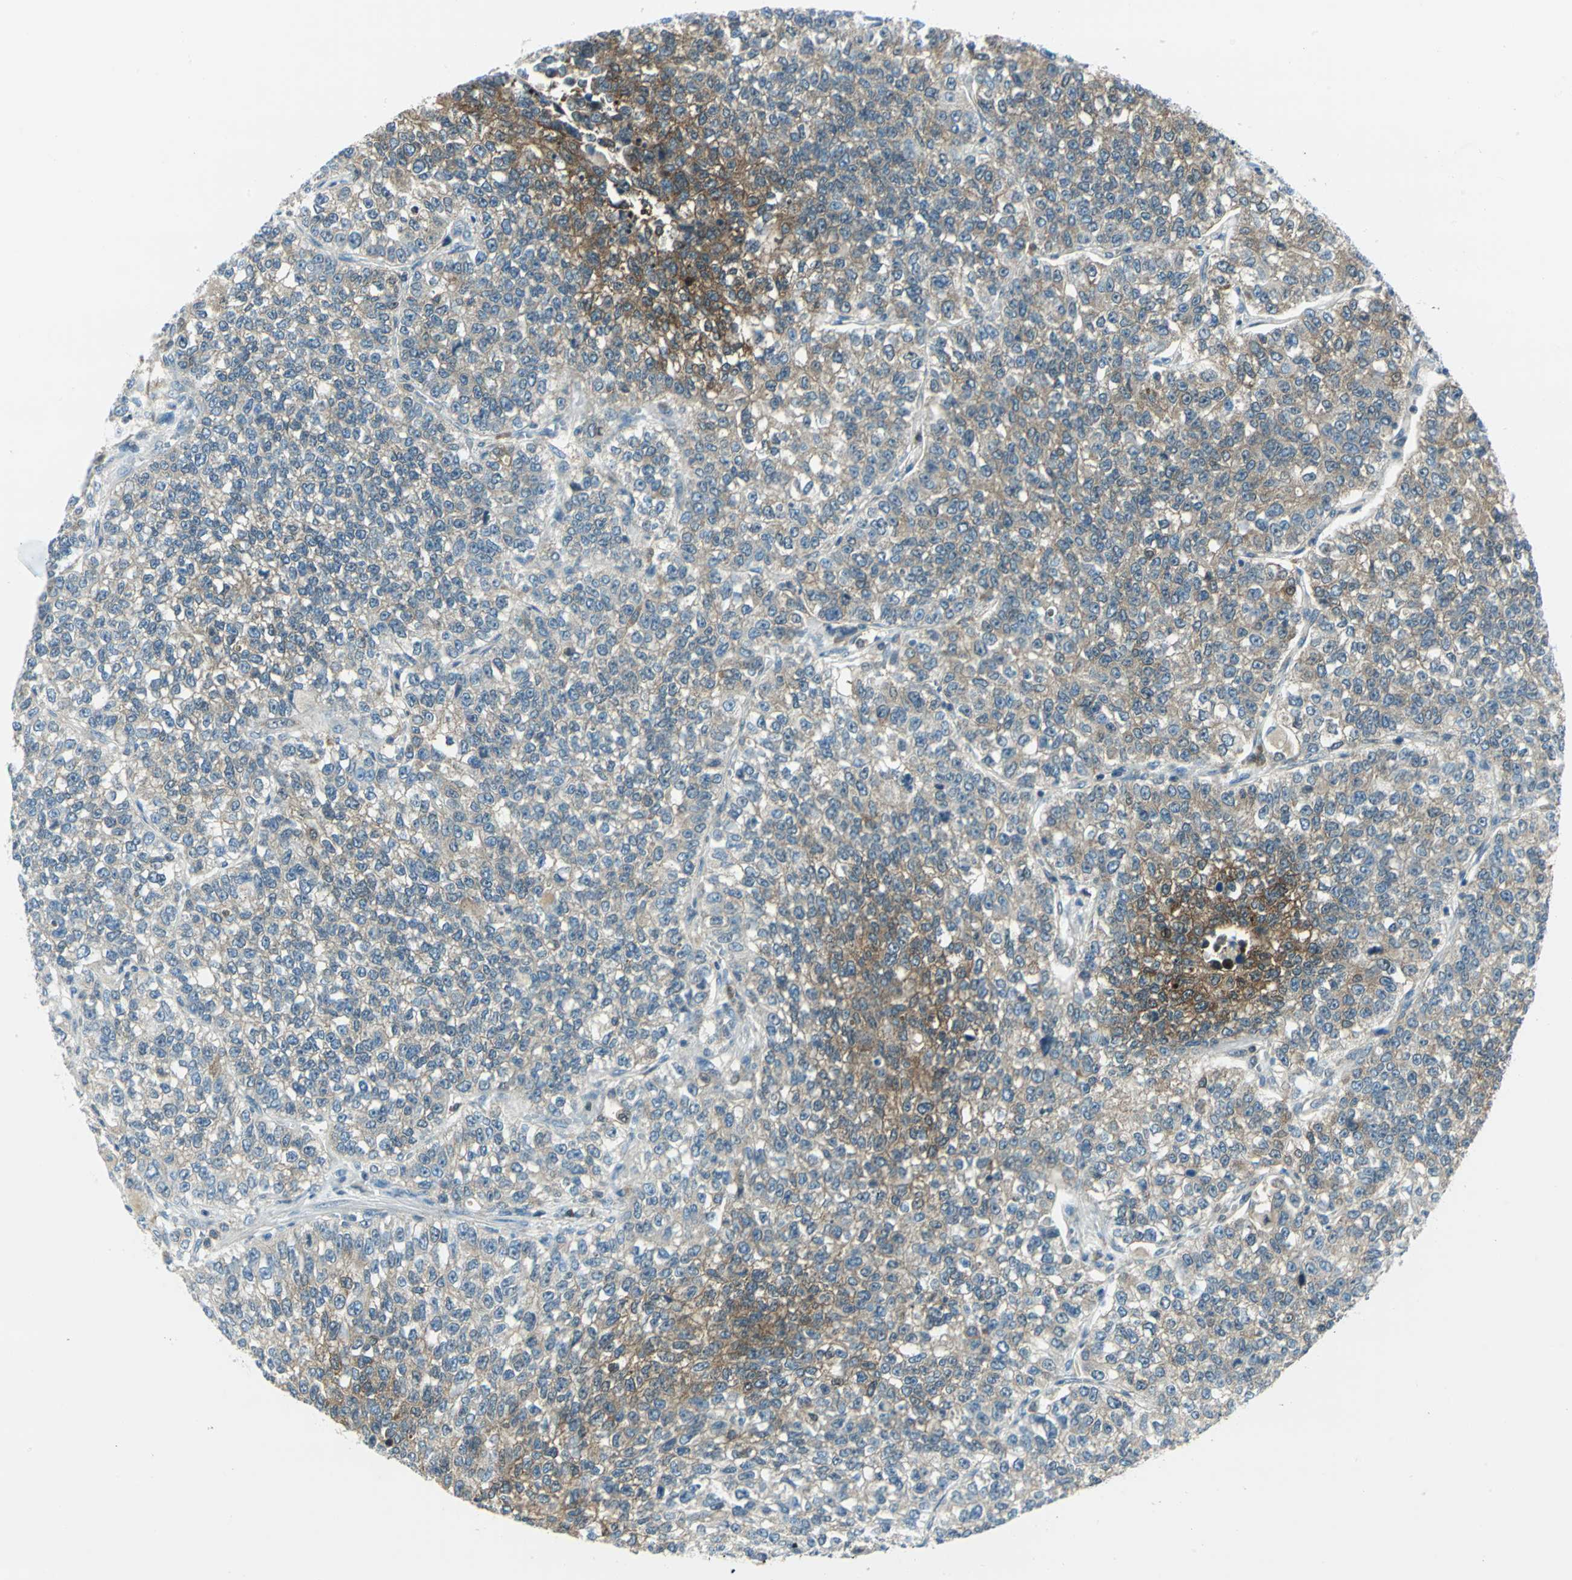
{"staining": {"intensity": "moderate", "quantity": "<25%", "location": "cytoplasmic/membranous"}, "tissue": "lung cancer", "cell_type": "Tumor cells", "image_type": "cancer", "snomed": [{"axis": "morphology", "description": "Adenocarcinoma, NOS"}, {"axis": "topography", "description": "Lung"}], "caption": "Brown immunohistochemical staining in lung cancer shows moderate cytoplasmic/membranous expression in approximately <25% of tumor cells.", "gene": "ALDOA", "patient": {"sex": "male", "age": 49}}